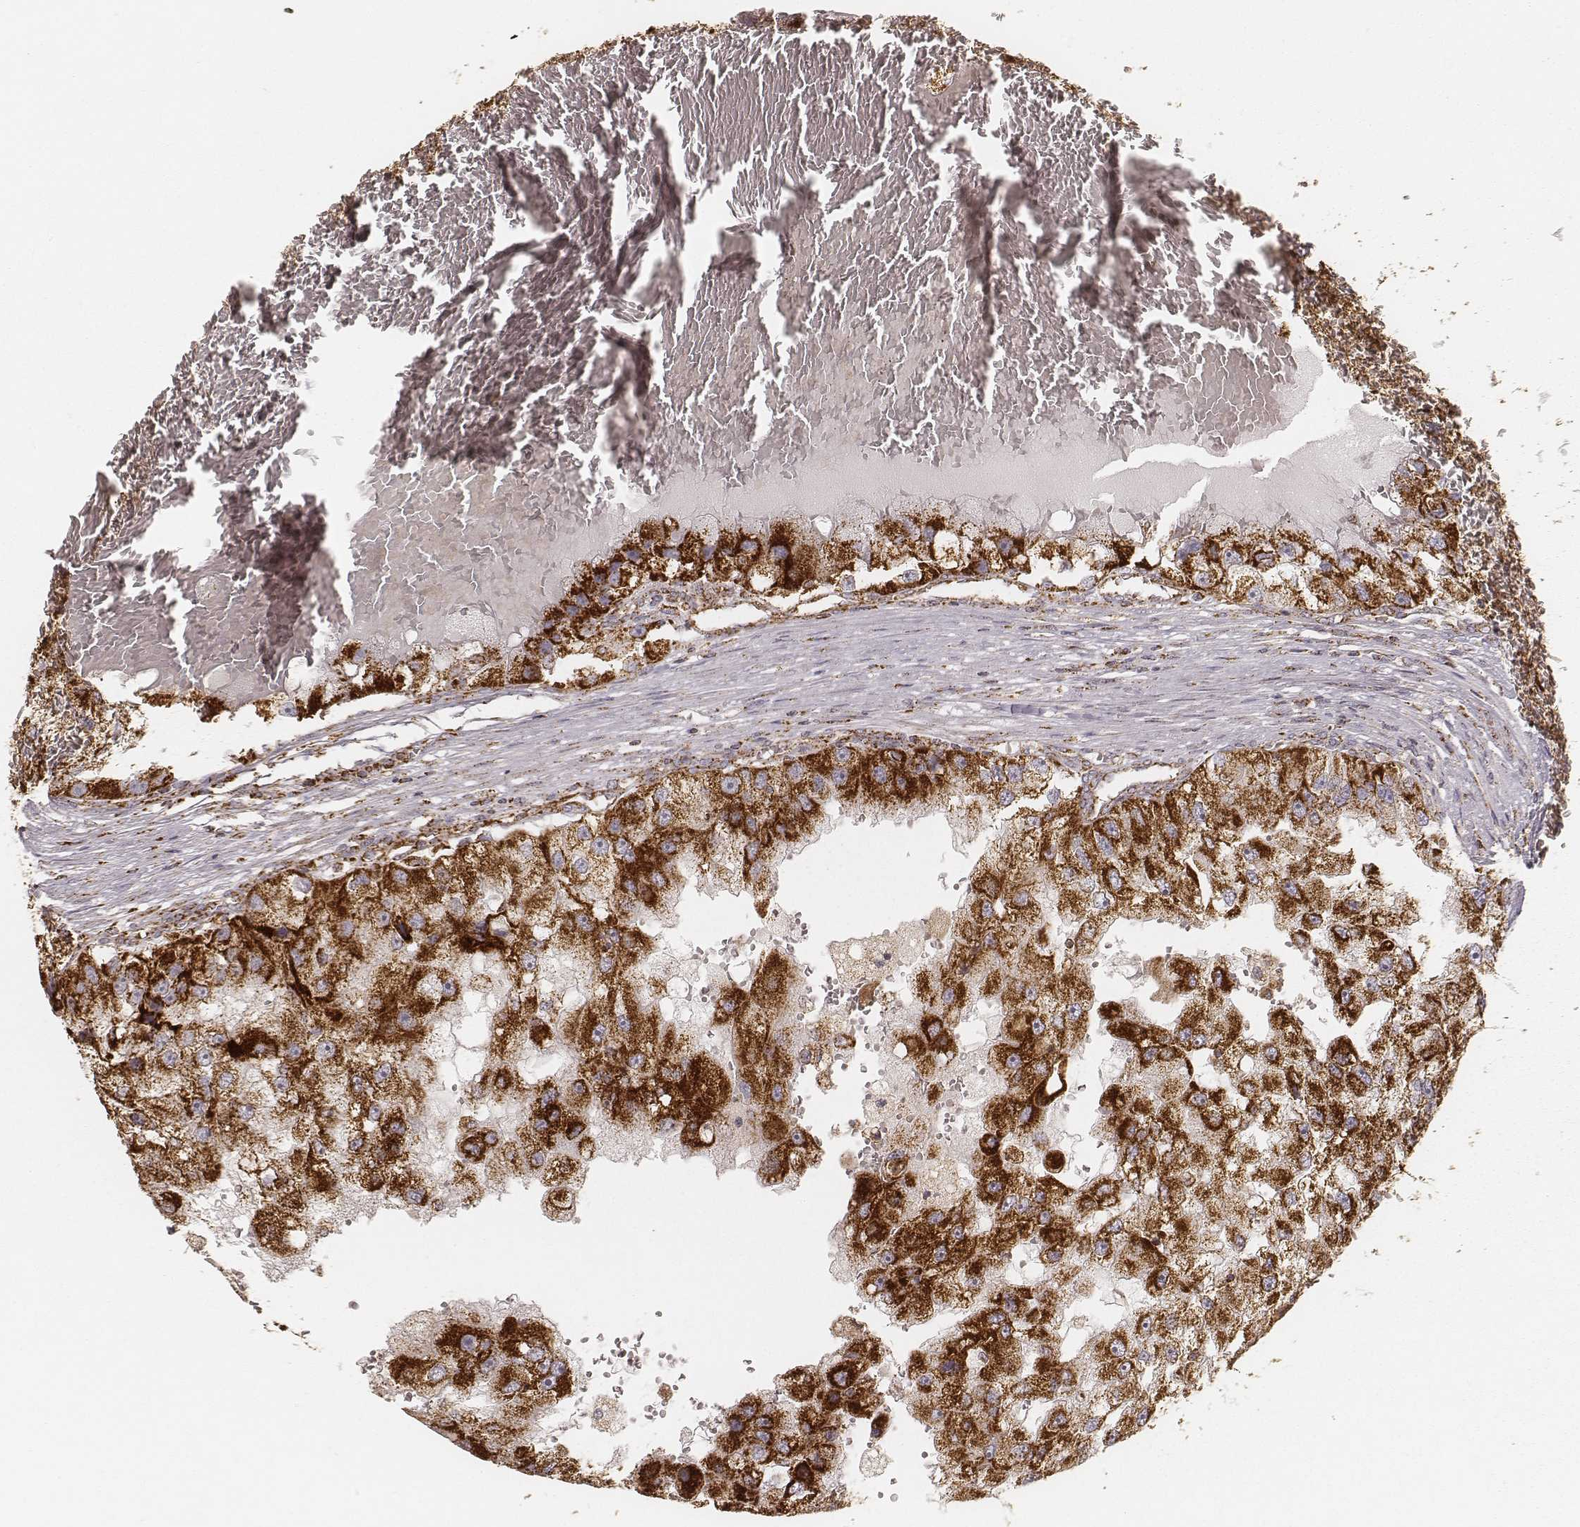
{"staining": {"intensity": "strong", "quantity": ">75%", "location": "cytoplasmic/membranous"}, "tissue": "renal cancer", "cell_type": "Tumor cells", "image_type": "cancer", "snomed": [{"axis": "morphology", "description": "Adenocarcinoma, NOS"}, {"axis": "topography", "description": "Kidney"}], "caption": "High-power microscopy captured an immunohistochemistry (IHC) photomicrograph of adenocarcinoma (renal), revealing strong cytoplasmic/membranous expression in about >75% of tumor cells.", "gene": "CS", "patient": {"sex": "male", "age": 63}}